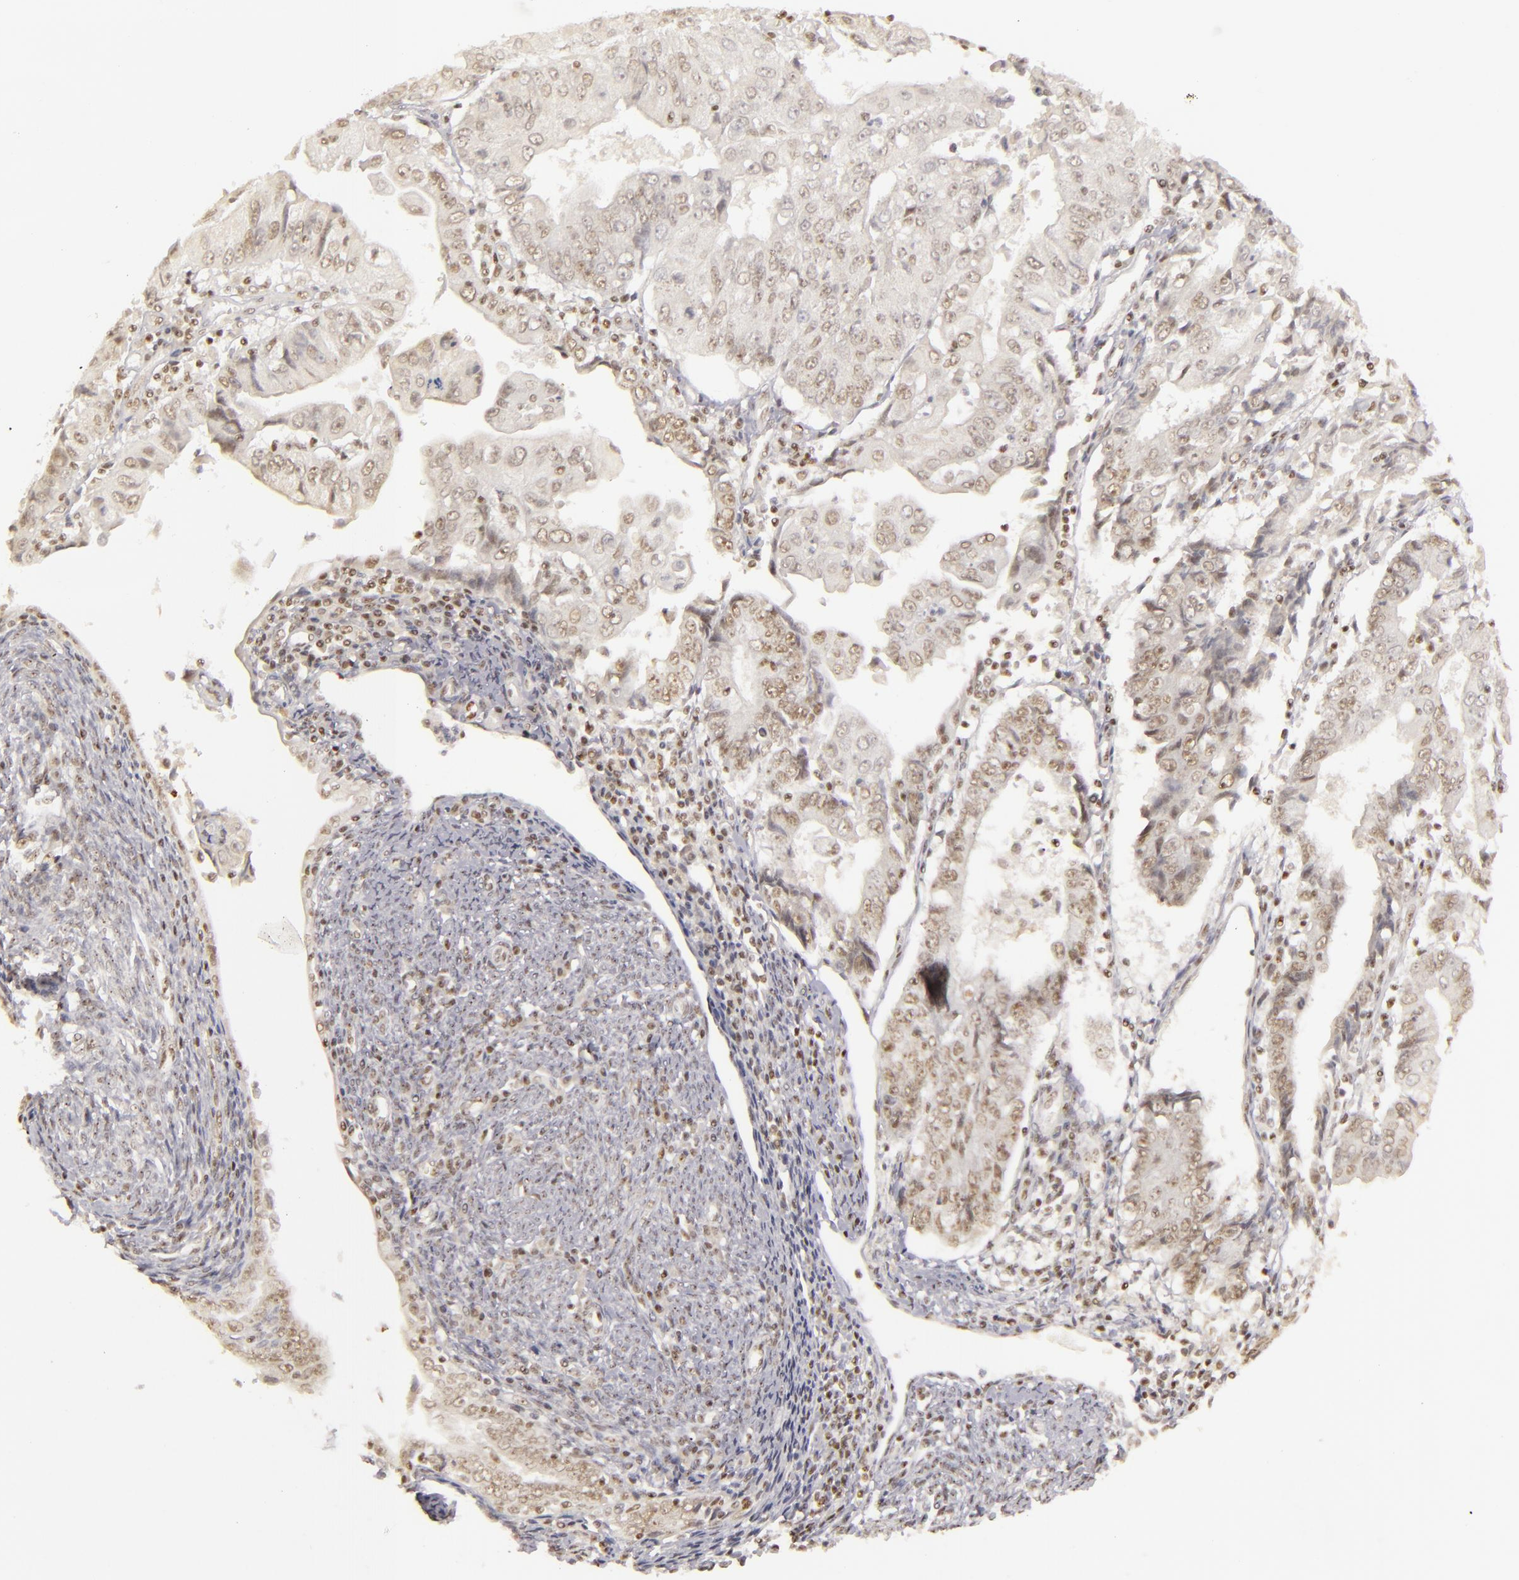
{"staining": {"intensity": "weak", "quantity": "<25%", "location": "nuclear"}, "tissue": "endometrial cancer", "cell_type": "Tumor cells", "image_type": "cancer", "snomed": [{"axis": "morphology", "description": "Adenocarcinoma, NOS"}, {"axis": "topography", "description": "Endometrium"}], "caption": "Tumor cells show no significant protein expression in adenocarcinoma (endometrial).", "gene": "DAXX", "patient": {"sex": "female", "age": 75}}